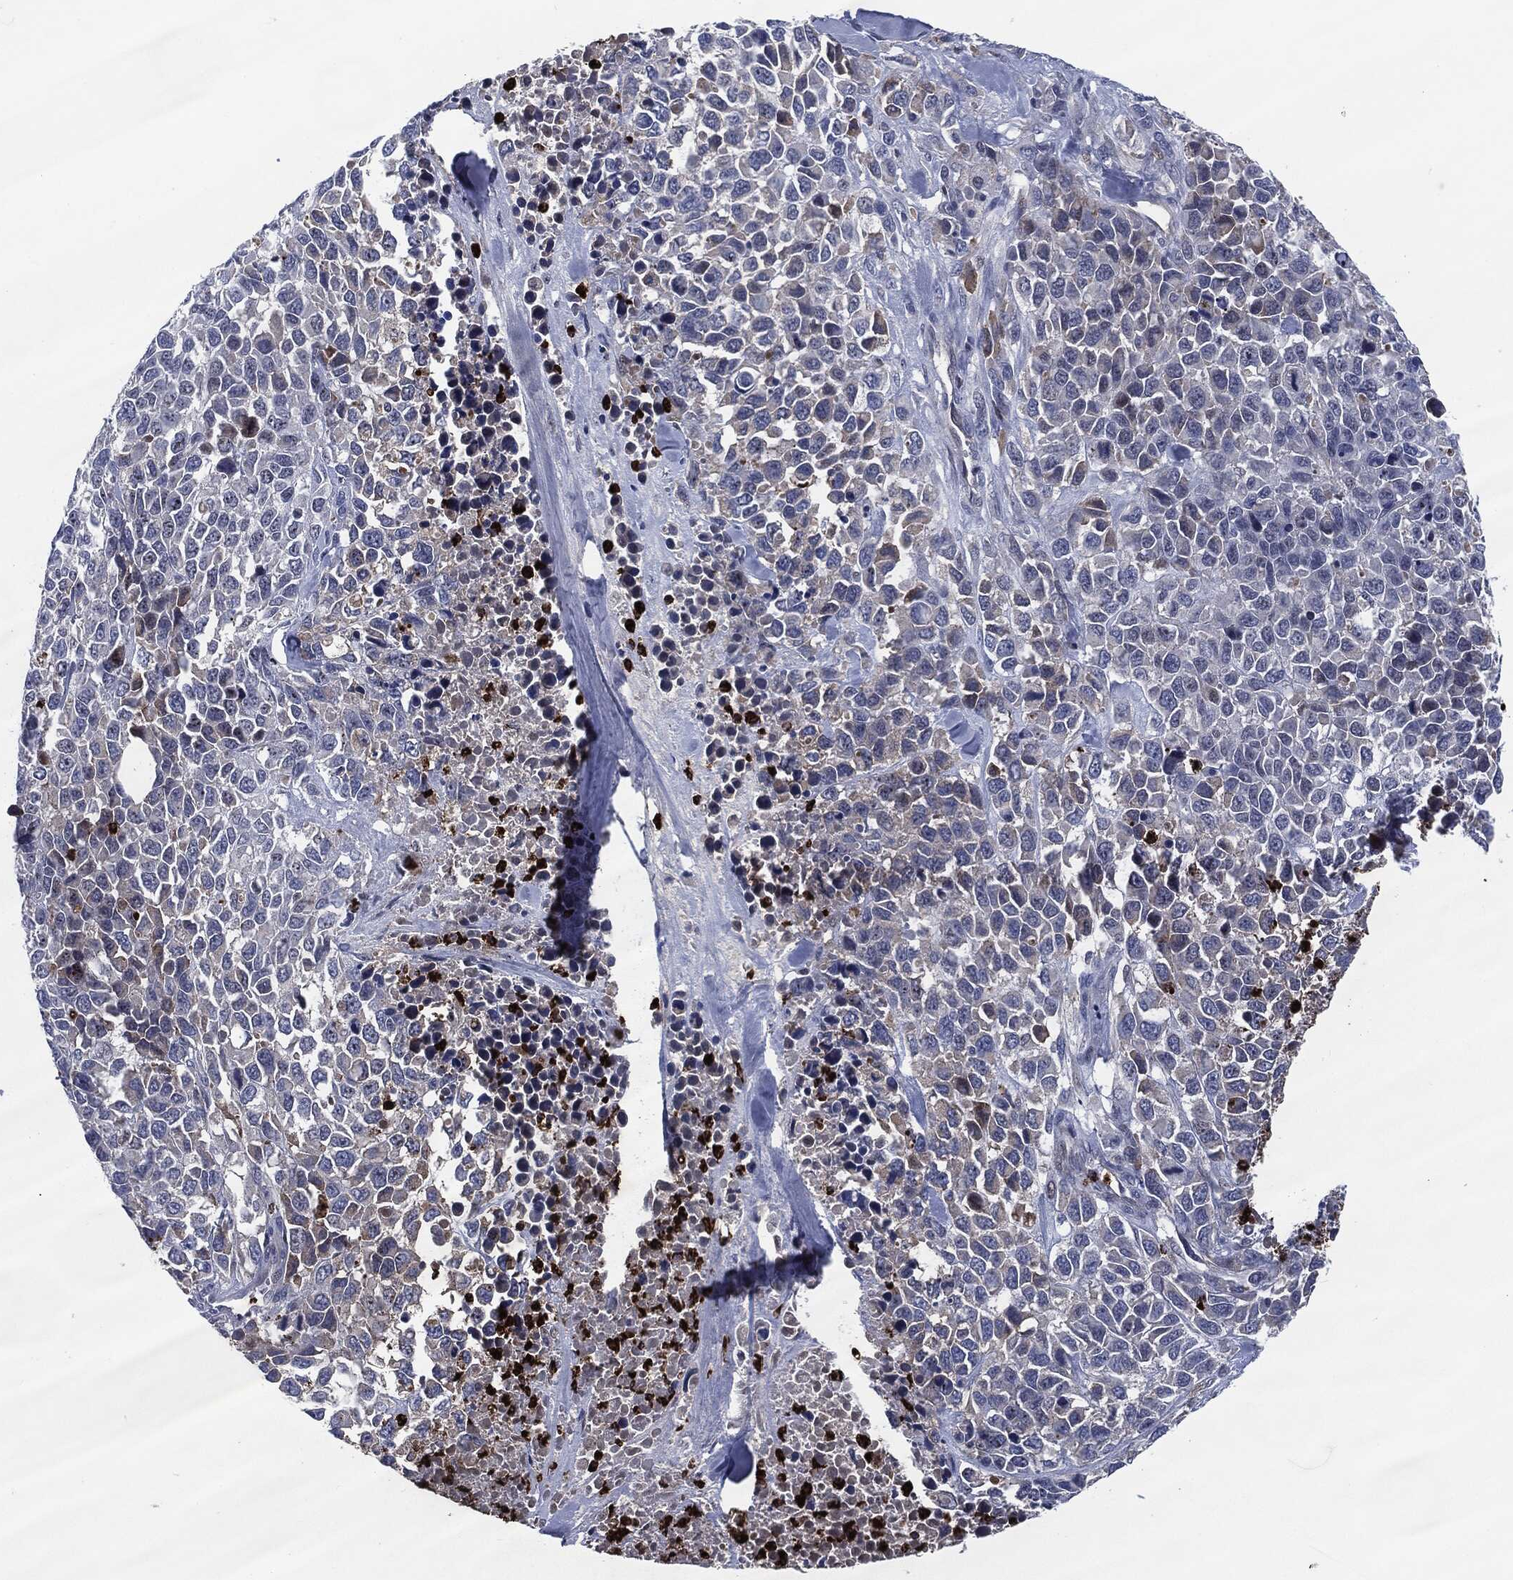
{"staining": {"intensity": "negative", "quantity": "none", "location": "none"}, "tissue": "melanoma", "cell_type": "Tumor cells", "image_type": "cancer", "snomed": [{"axis": "morphology", "description": "Malignant melanoma, Metastatic site"}, {"axis": "topography", "description": "Skin"}], "caption": "Human melanoma stained for a protein using immunohistochemistry (IHC) reveals no staining in tumor cells.", "gene": "MPO", "patient": {"sex": "male", "age": 84}}